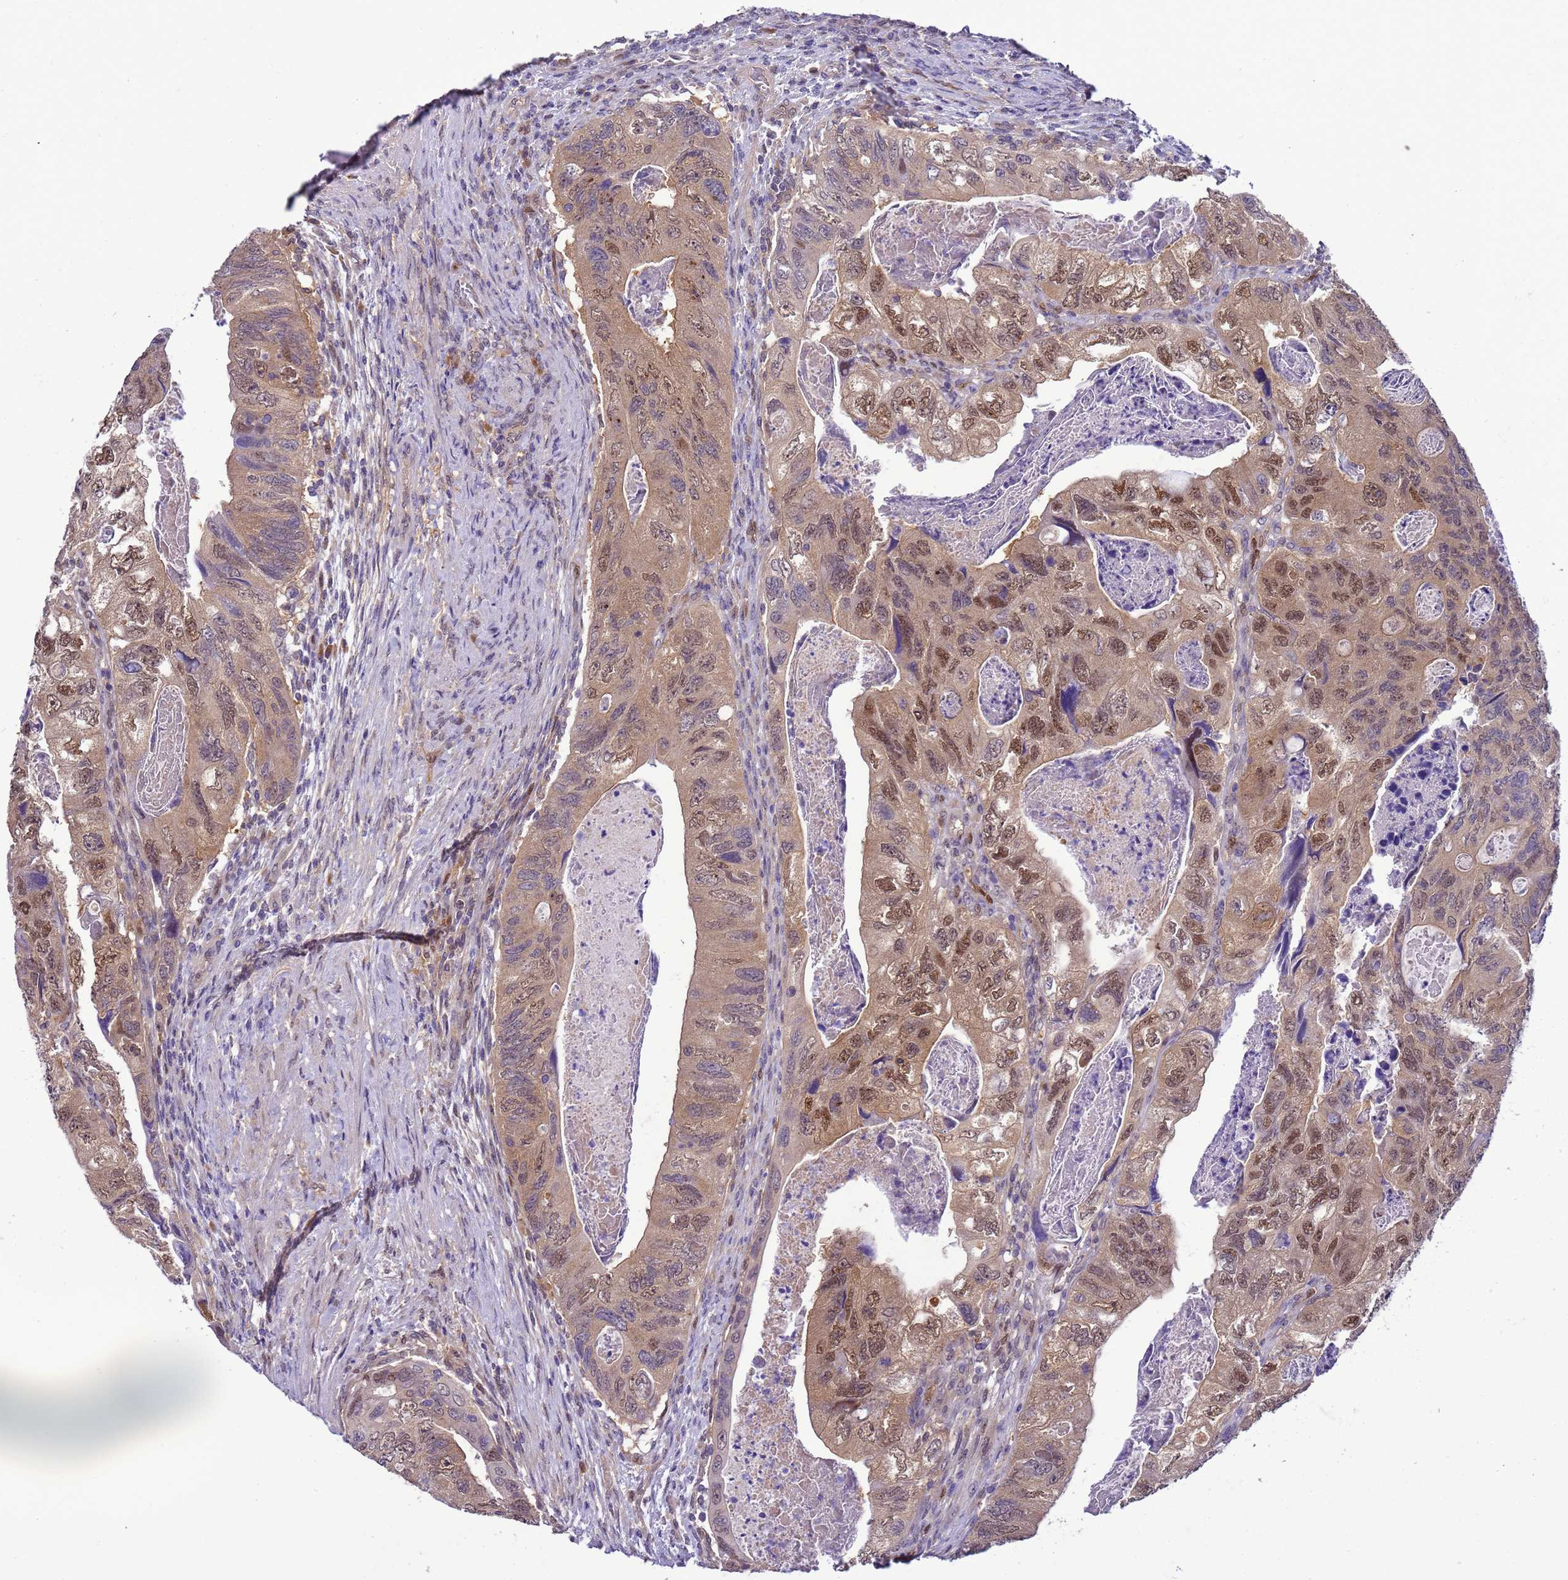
{"staining": {"intensity": "moderate", "quantity": ">75%", "location": "cytoplasmic/membranous,nuclear"}, "tissue": "colorectal cancer", "cell_type": "Tumor cells", "image_type": "cancer", "snomed": [{"axis": "morphology", "description": "Adenocarcinoma, NOS"}, {"axis": "topography", "description": "Rectum"}], "caption": "IHC of colorectal adenocarcinoma exhibits medium levels of moderate cytoplasmic/membranous and nuclear staining in about >75% of tumor cells.", "gene": "DDI2", "patient": {"sex": "male", "age": 63}}